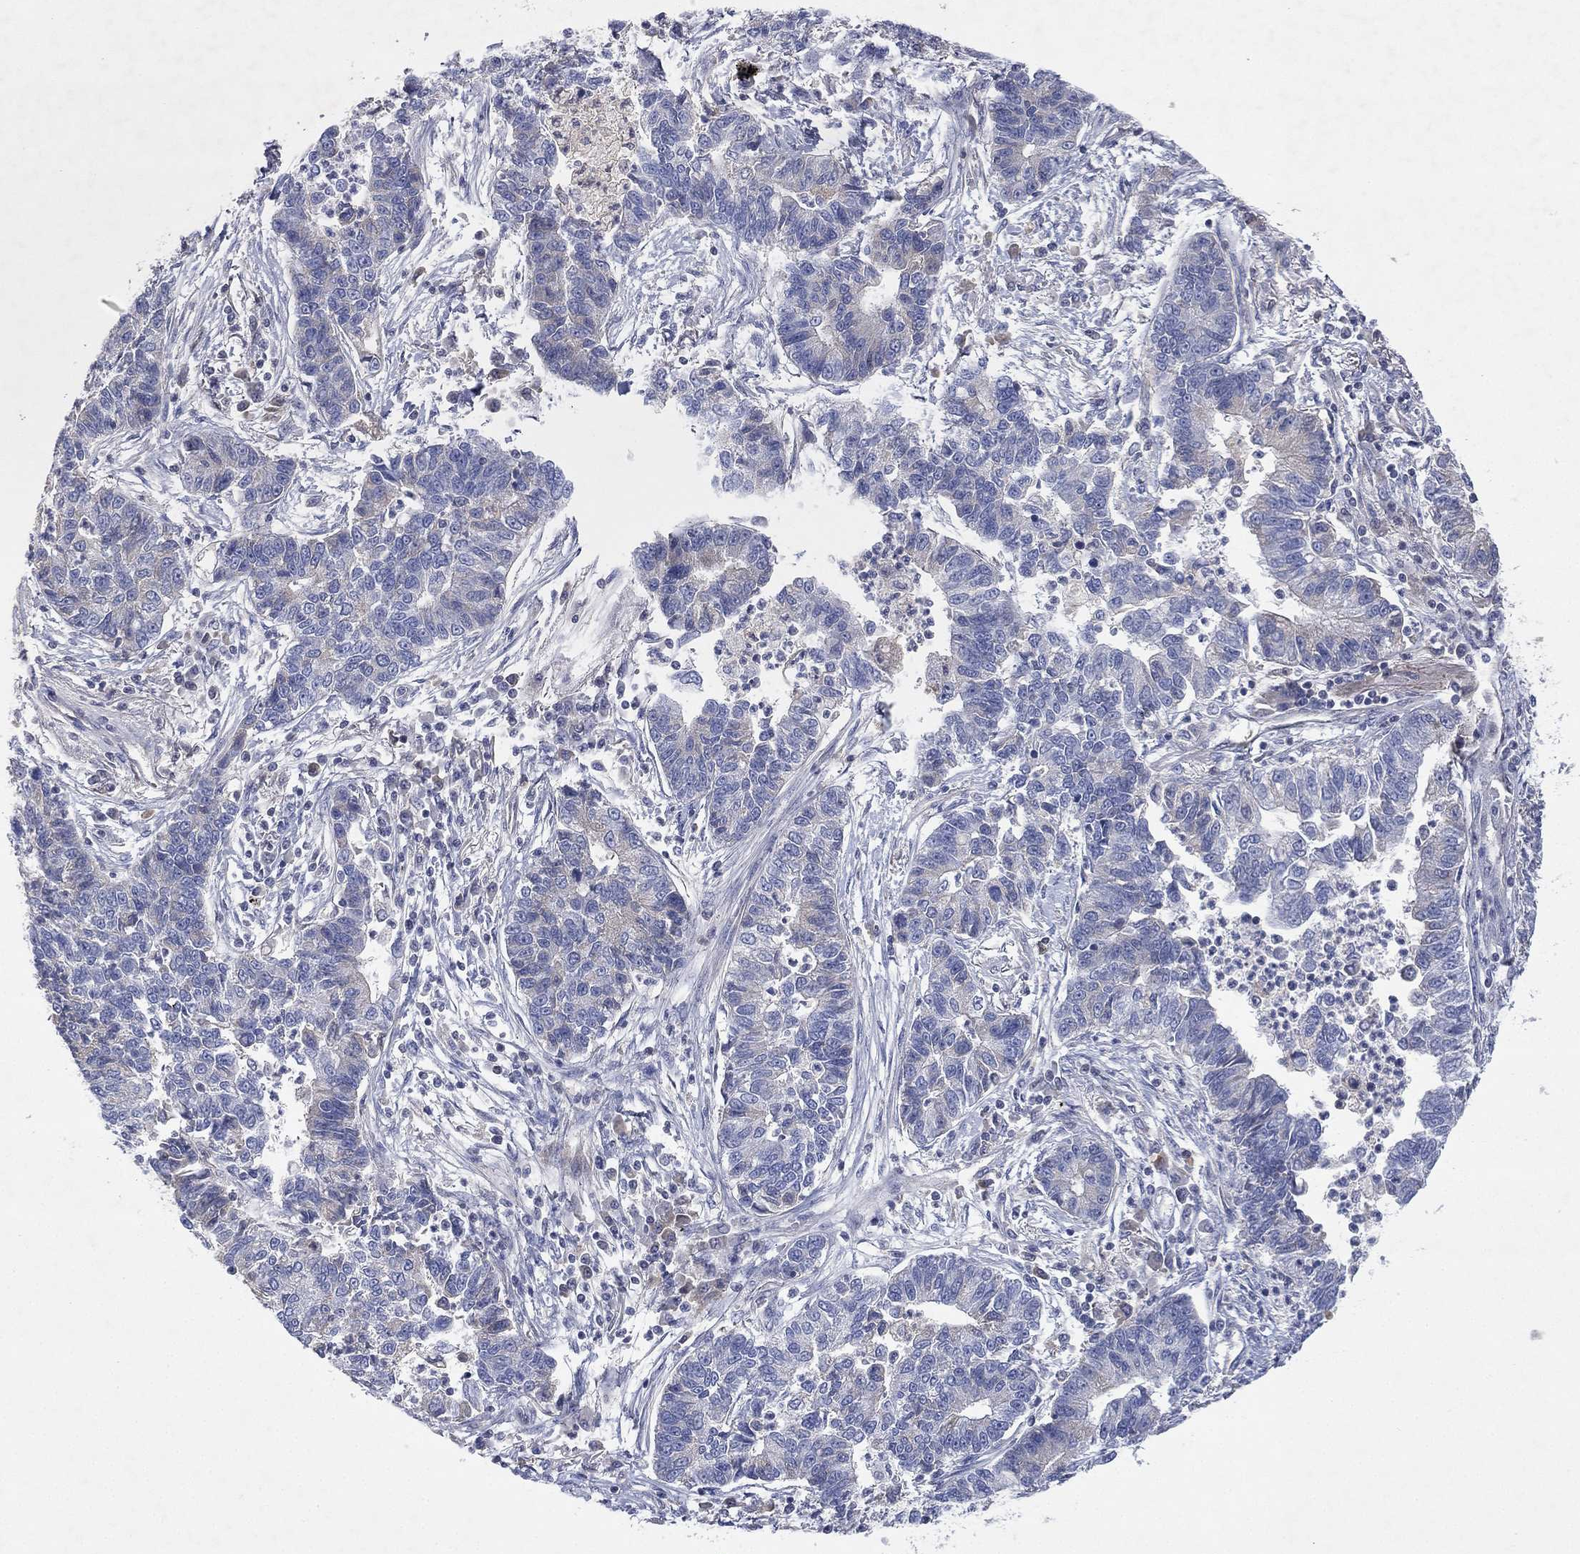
{"staining": {"intensity": "negative", "quantity": "none", "location": "none"}, "tissue": "lung cancer", "cell_type": "Tumor cells", "image_type": "cancer", "snomed": [{"axis": "morphology", "description": "Adenocarcinoma, NOS"}, {"axis": "topography", "description": "Lung"}], "caption": "Micrograph shows no protein expression in tumor cells of lung cancer (adenocarcinoma) tissue.", "gene": "FLI1", "patient": {"sex": "female", "age": 57}}